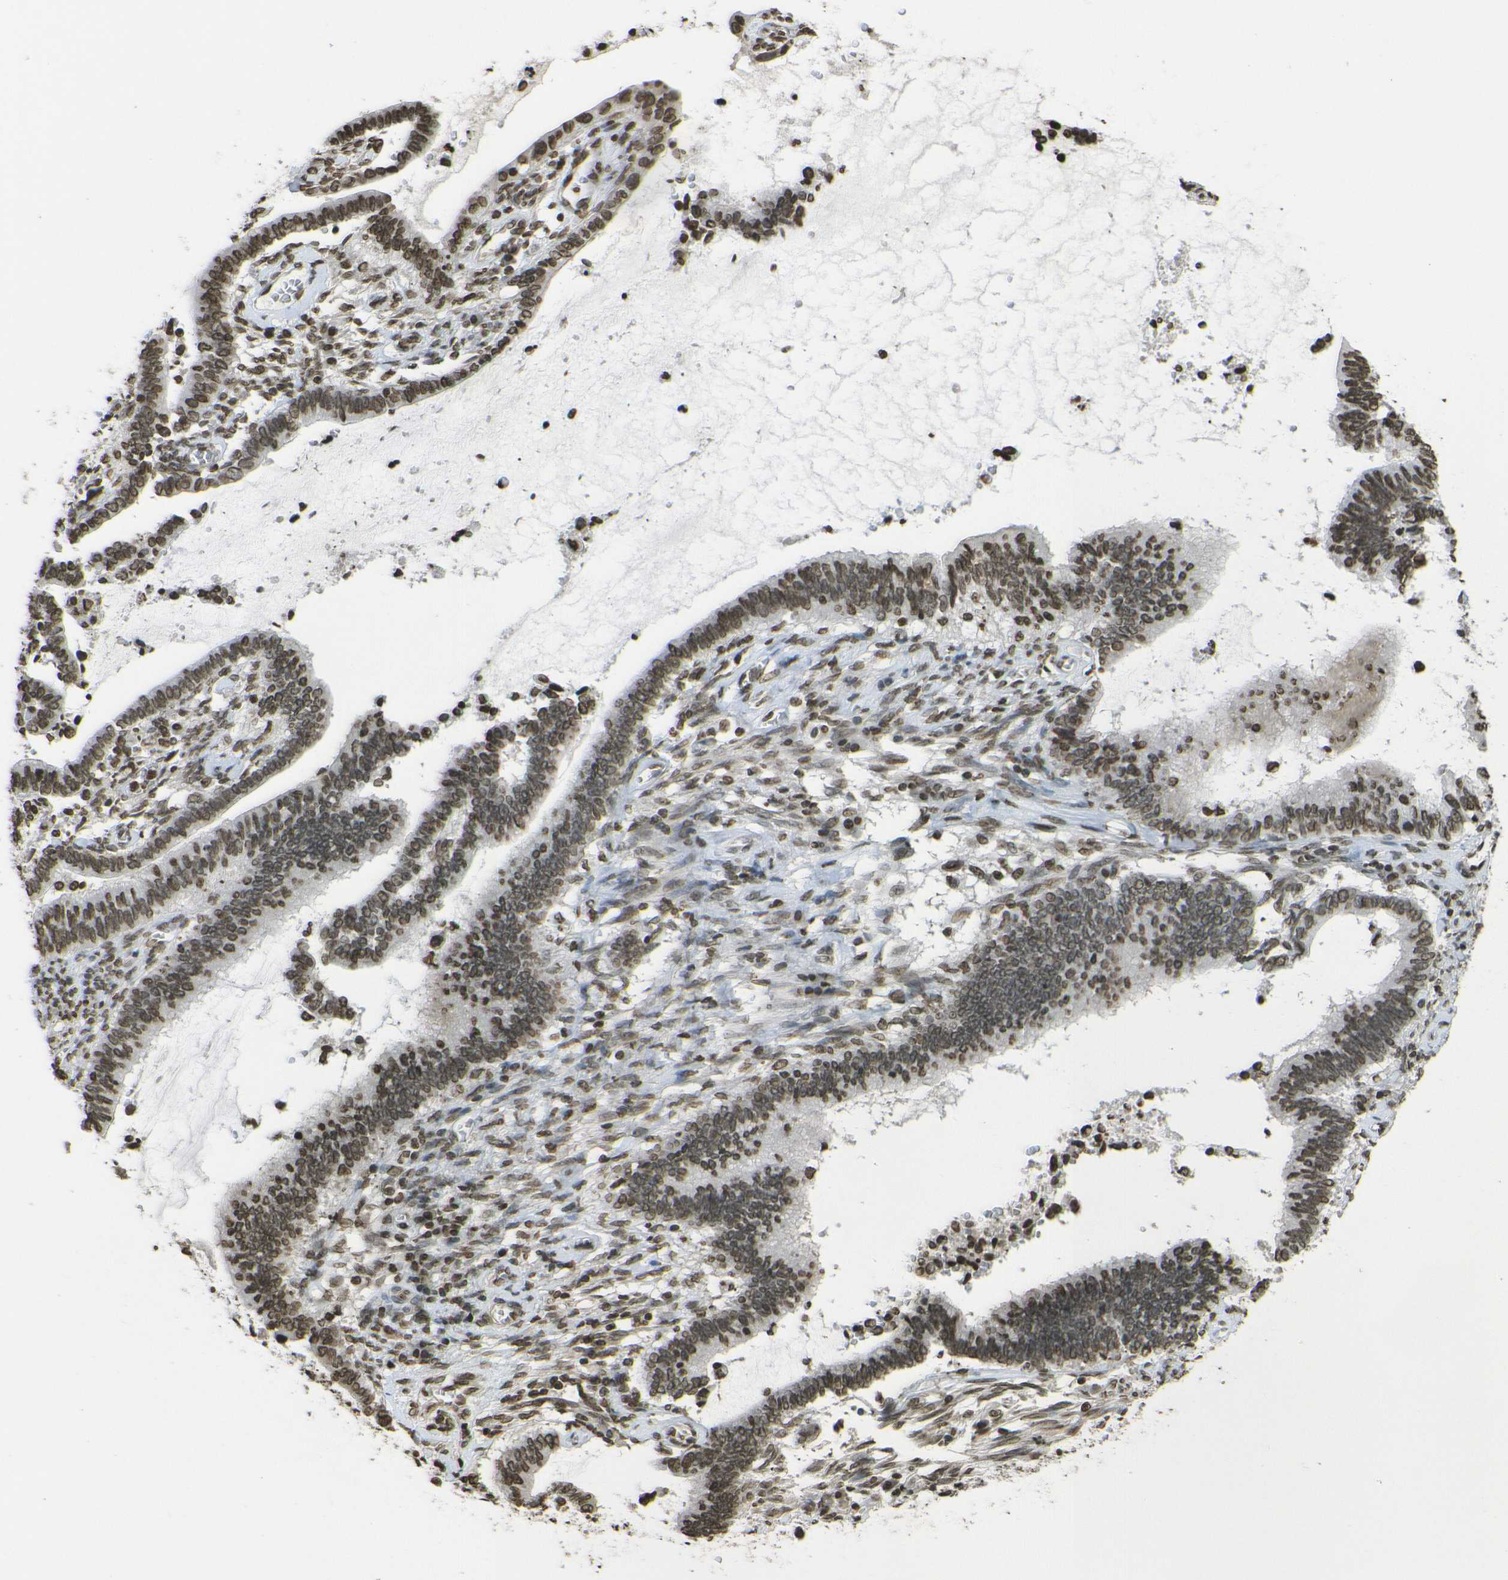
{"staining": {"intensity": "moderate", "quantity": ">75%", "location": "nuclear"}, "tissue": "cervical cancer", "cell_type": "Tumor cells", "image_type": "cancer", "snomed": [{"axis": "morphology", "description": "Adenocarcinoma, NOS"}, {"axis": "topography", "description": "Cervix"}], "caption": "Adenocarcinoma (cervical) tissue displays moderate nuclear expression in about >75% of tumor cells, visualized by immunohistochemistry.", "gene": "H4C16", "patient": {"sex": "female", "age": 44}}